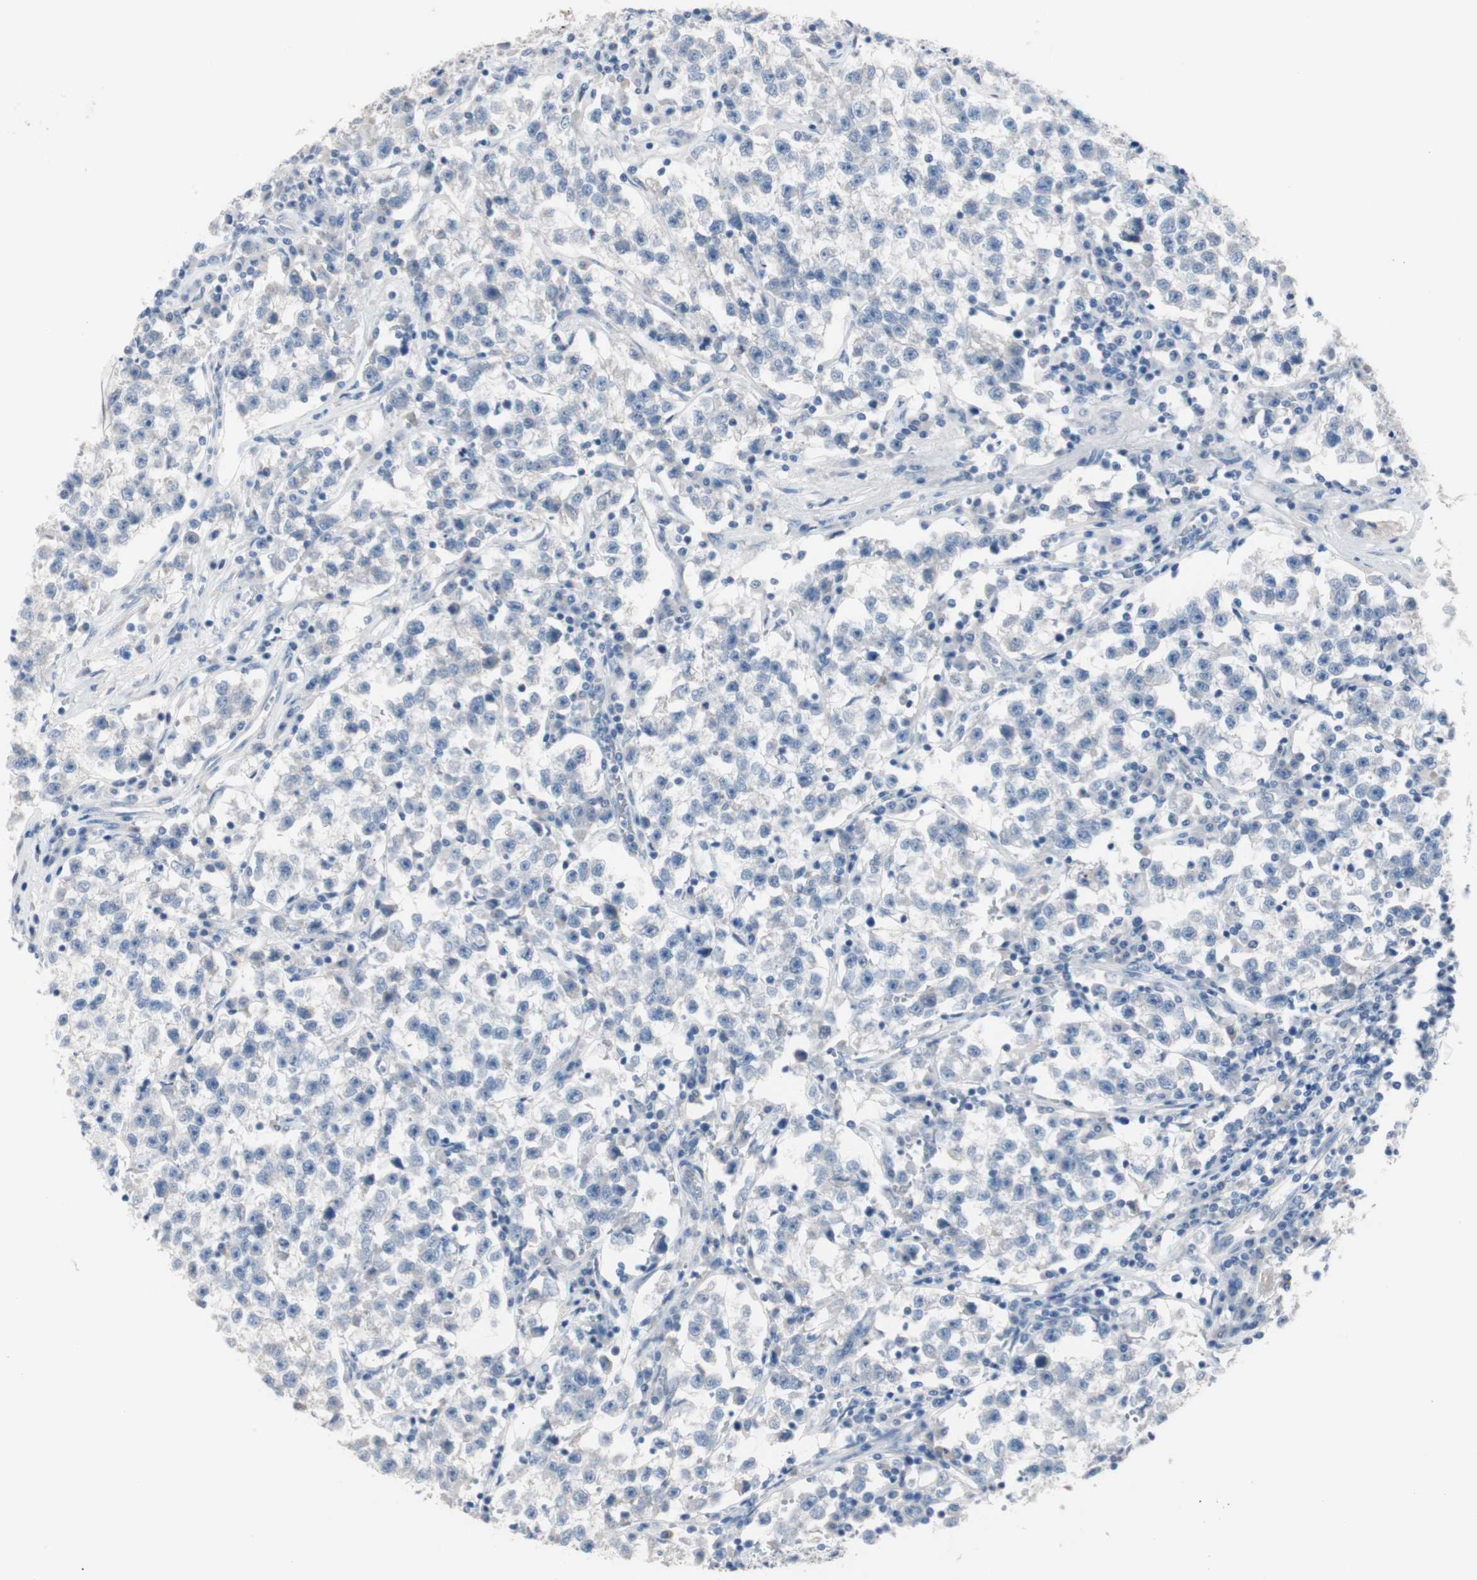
{"staining": {"intensity": "negative", "quantity": "none", "location": "none"}, "tissue": "testis cancer", "cell_type": "Tumor cells", "image_type": "cancer", "snomed": [{"axis": "morphology", "description": "Seminoma, NOS"}, {"axis": "topography", "description": "Testis"}], "caption": "This is a micrograph of immunohistochemistry staining of testis seminoma, which shows no positivity in tumor cells. (DAB (3,3'-diaminobenzidine) immunohistochemistry visualized using brightfield microscopy, high magnification).", "gene": "ULBP1", "patient": {"sex": "male", "age": 22}}